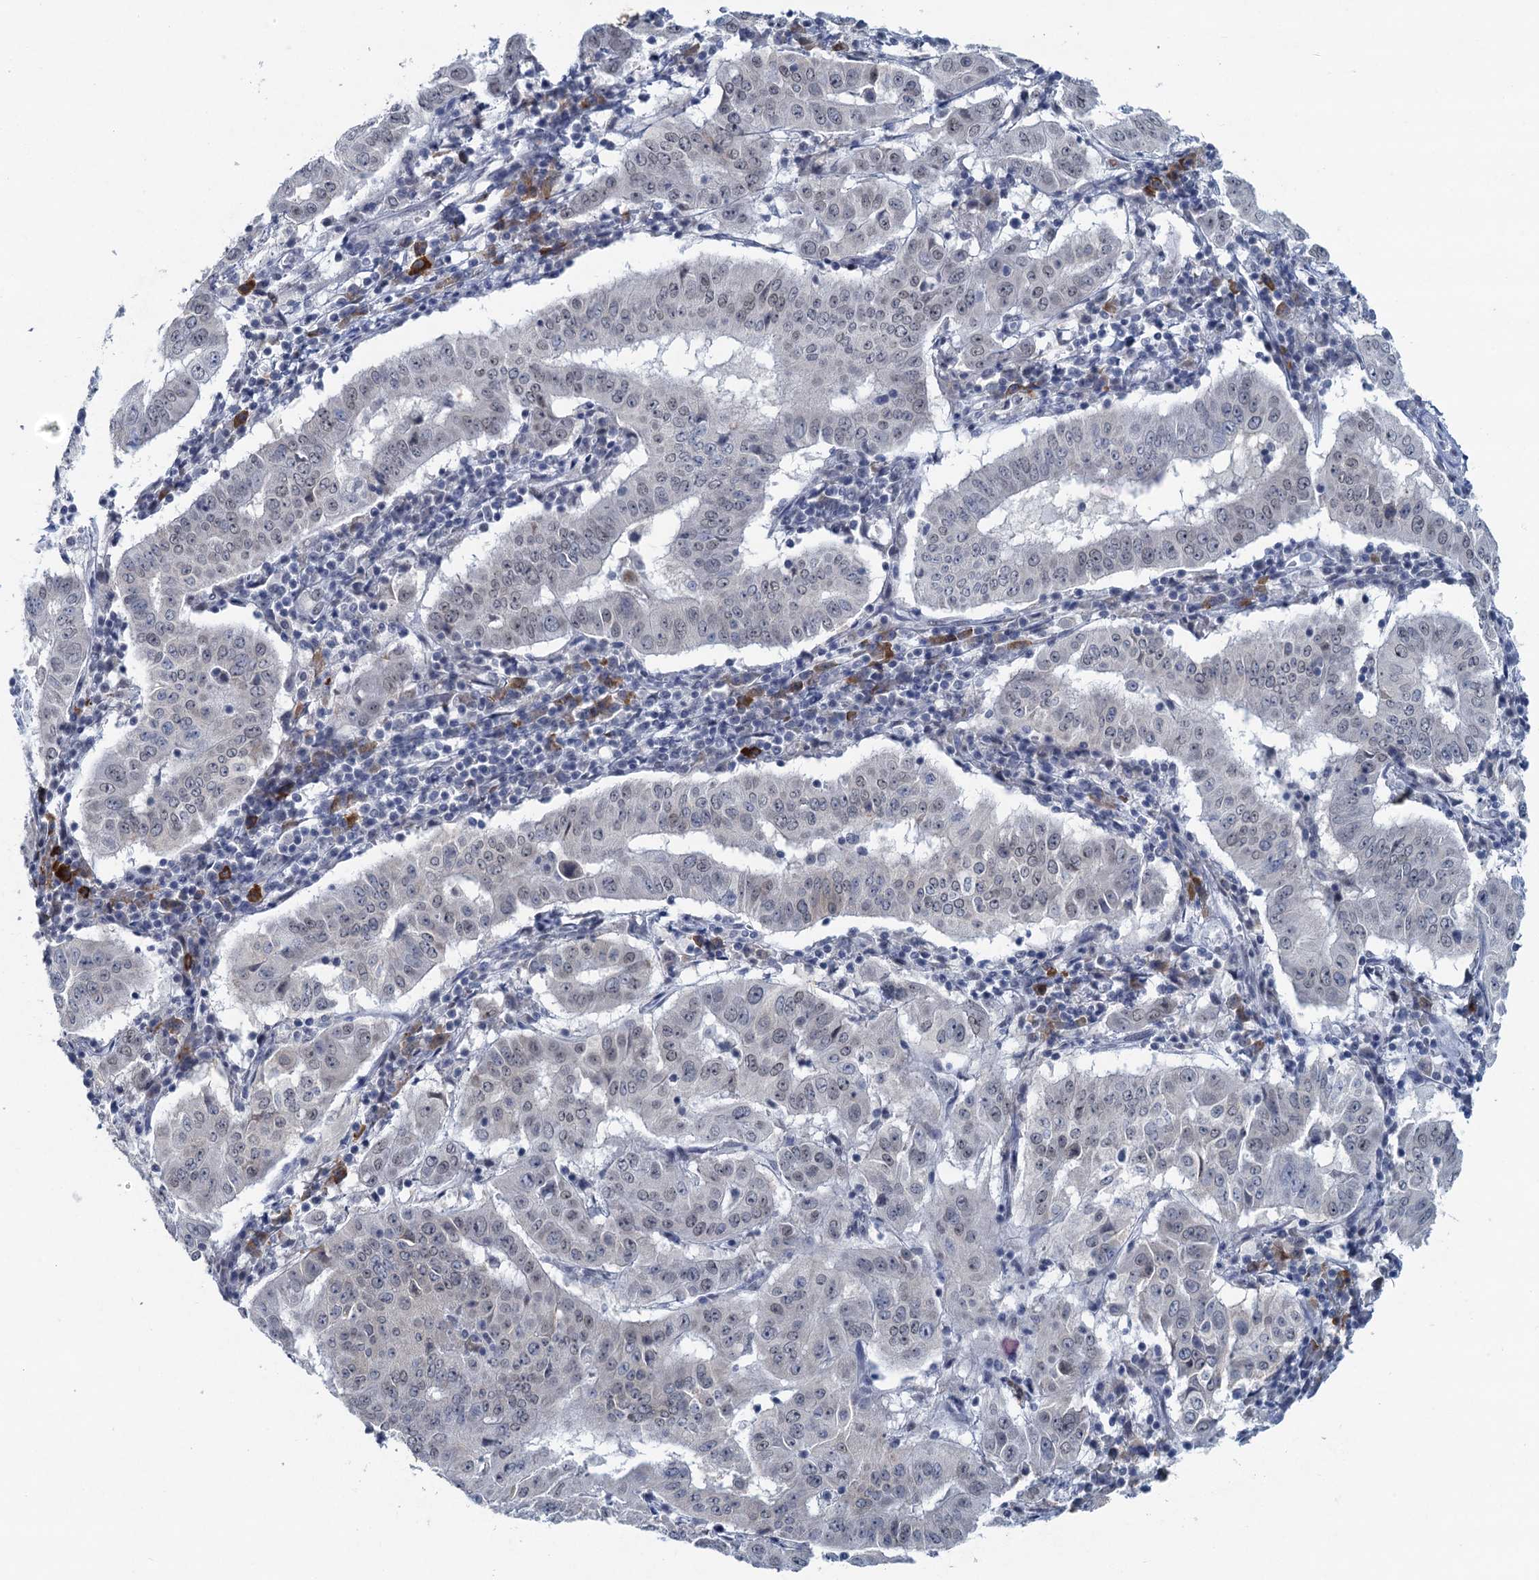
{"staining": {"intensity": "negative", "quantity": "none", "location": "none"}, "tissue": "pancreatic cancer", "cell_type": "Tumor cells", "image_type": "cancer", "snomed": [{"axis": "morphology", "description": "Adenocarcinoma, NOS"}, {"axis": "topography", "description": "Pancreas"}], "caption": "An immunohistochemistry micrograph of pancreatic cancer (adenocarcinoma) is shown. There is no staining in tumor cells of pancreatic cancer (adenocarcinoma).", "gene": "HAPSTR1", "patient": {"sex": "male", "age": 63}}